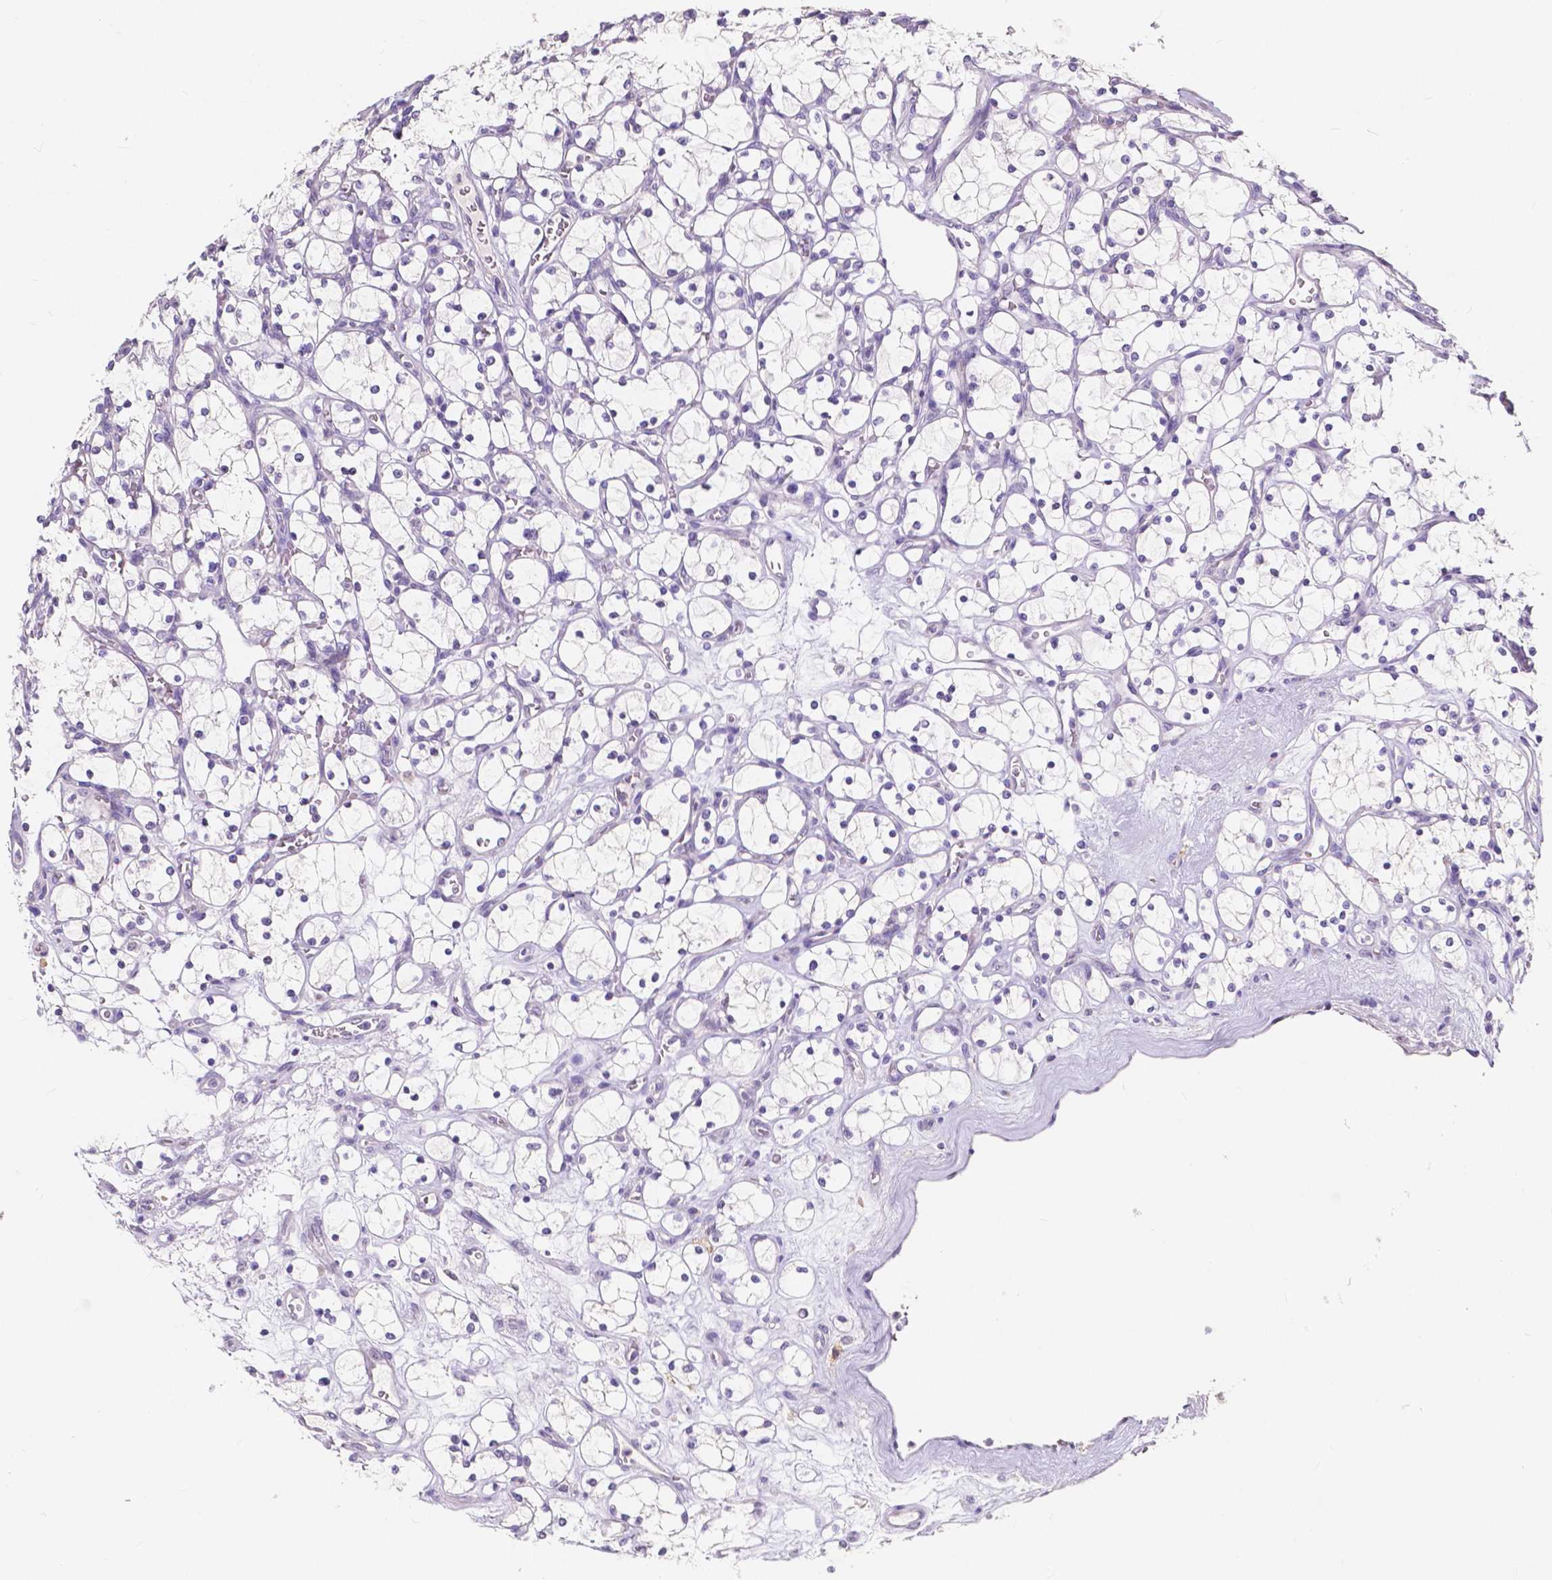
{"staining": {"intensity": "negative", "quantity": "none", "location": "none"}, "tissue": "renal cancer", "cell_type": "Tumor cells", "image_type": "cancer", "snomed": [{"axis": "morphology", "description": "Adenocarcinoma, NOS"}, {"axis": "topography", "description": "Kidney"}], "caption": "Adenocarcinoma (renal) stained for a protein using immunohistochemistry (IHC) exhibits no expression tumor cells.", "gene": "ACP5", "patient": {"sex": "female", "age": 69}}